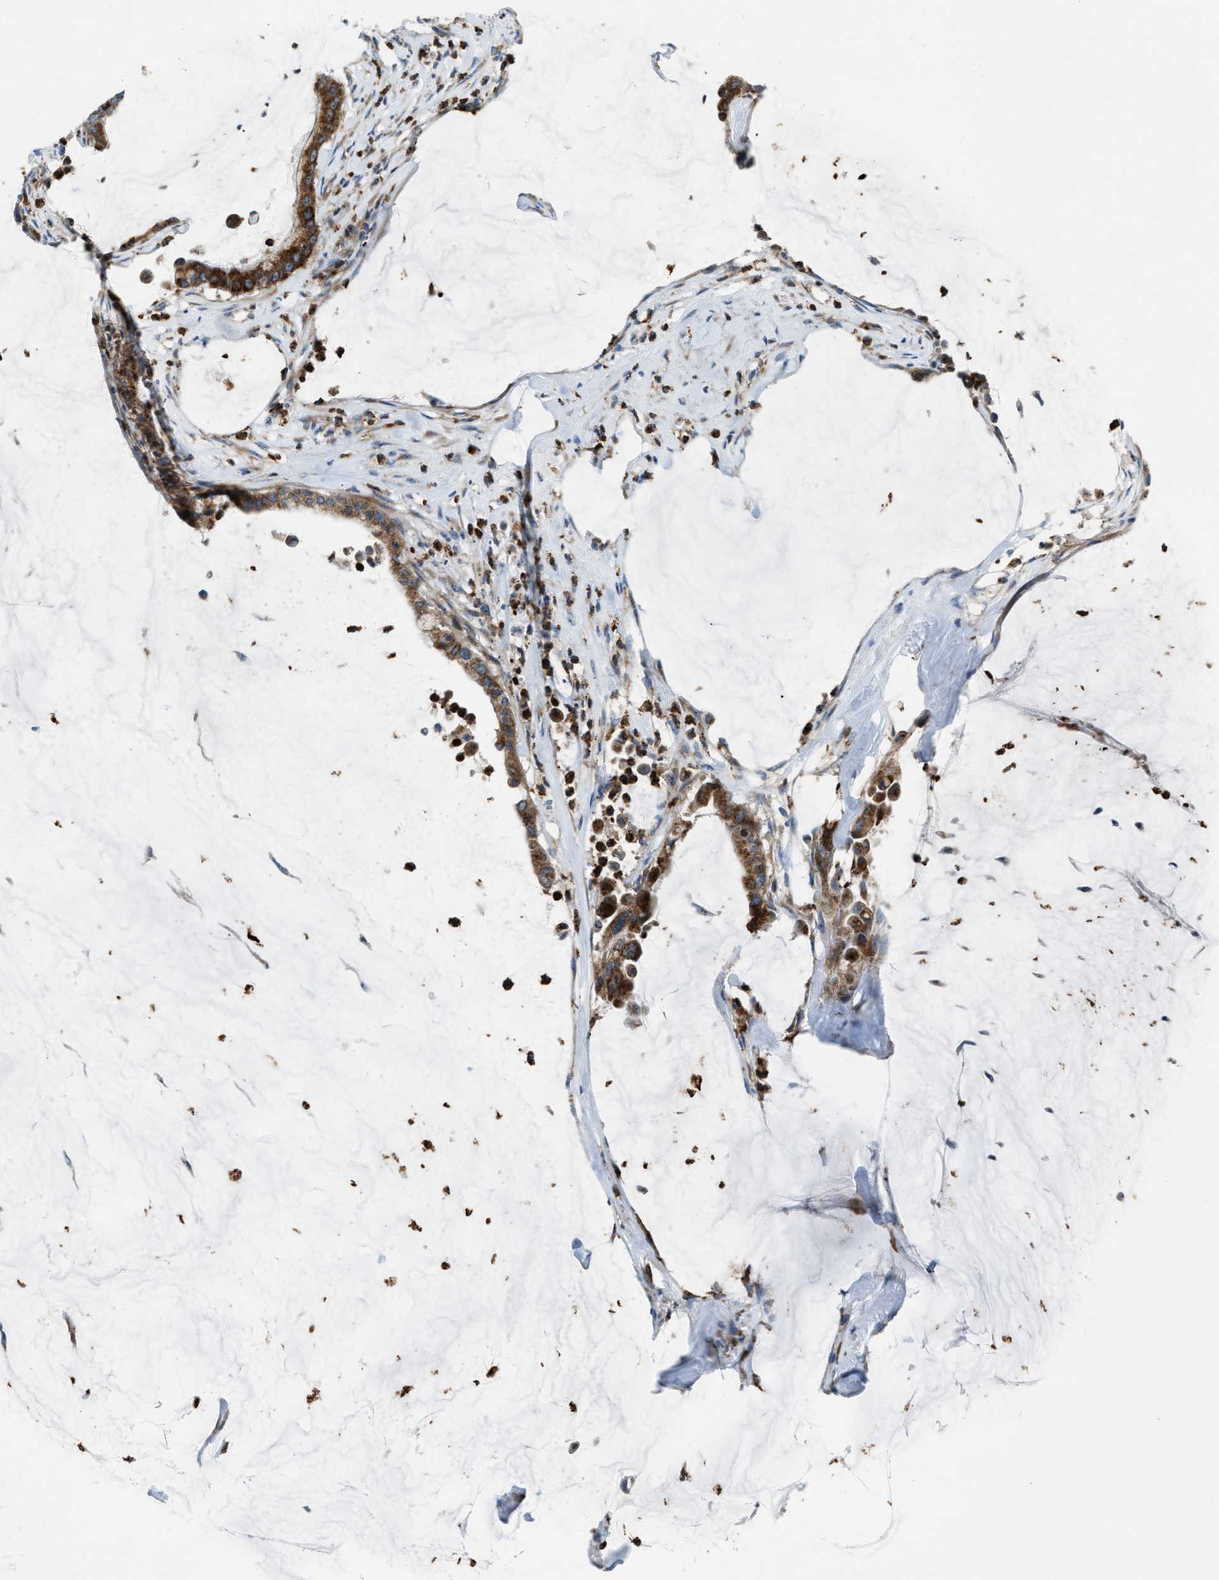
{"staining": {"intensity": "moderate", "quantity": ">75%", "location": "cytoplasmic/membranous"}, "tissue": "pancreatic cancer", "cell_type": "Tumor cells", "image_type": "cancer", "snomed": [{"axis": "morphology", "description": "Adenocarcinoma, NOS"}, {"axis": "topography", "description": "Pancreas"}], "caption": "Brown immunohistochemical staining in pancreatic cancer reveals moderate cytoplasmic/membranous positivity in approximately >75% of tumor cells.", "gene": "TPH1", "patient": {"sex": "male", "age": 41}}